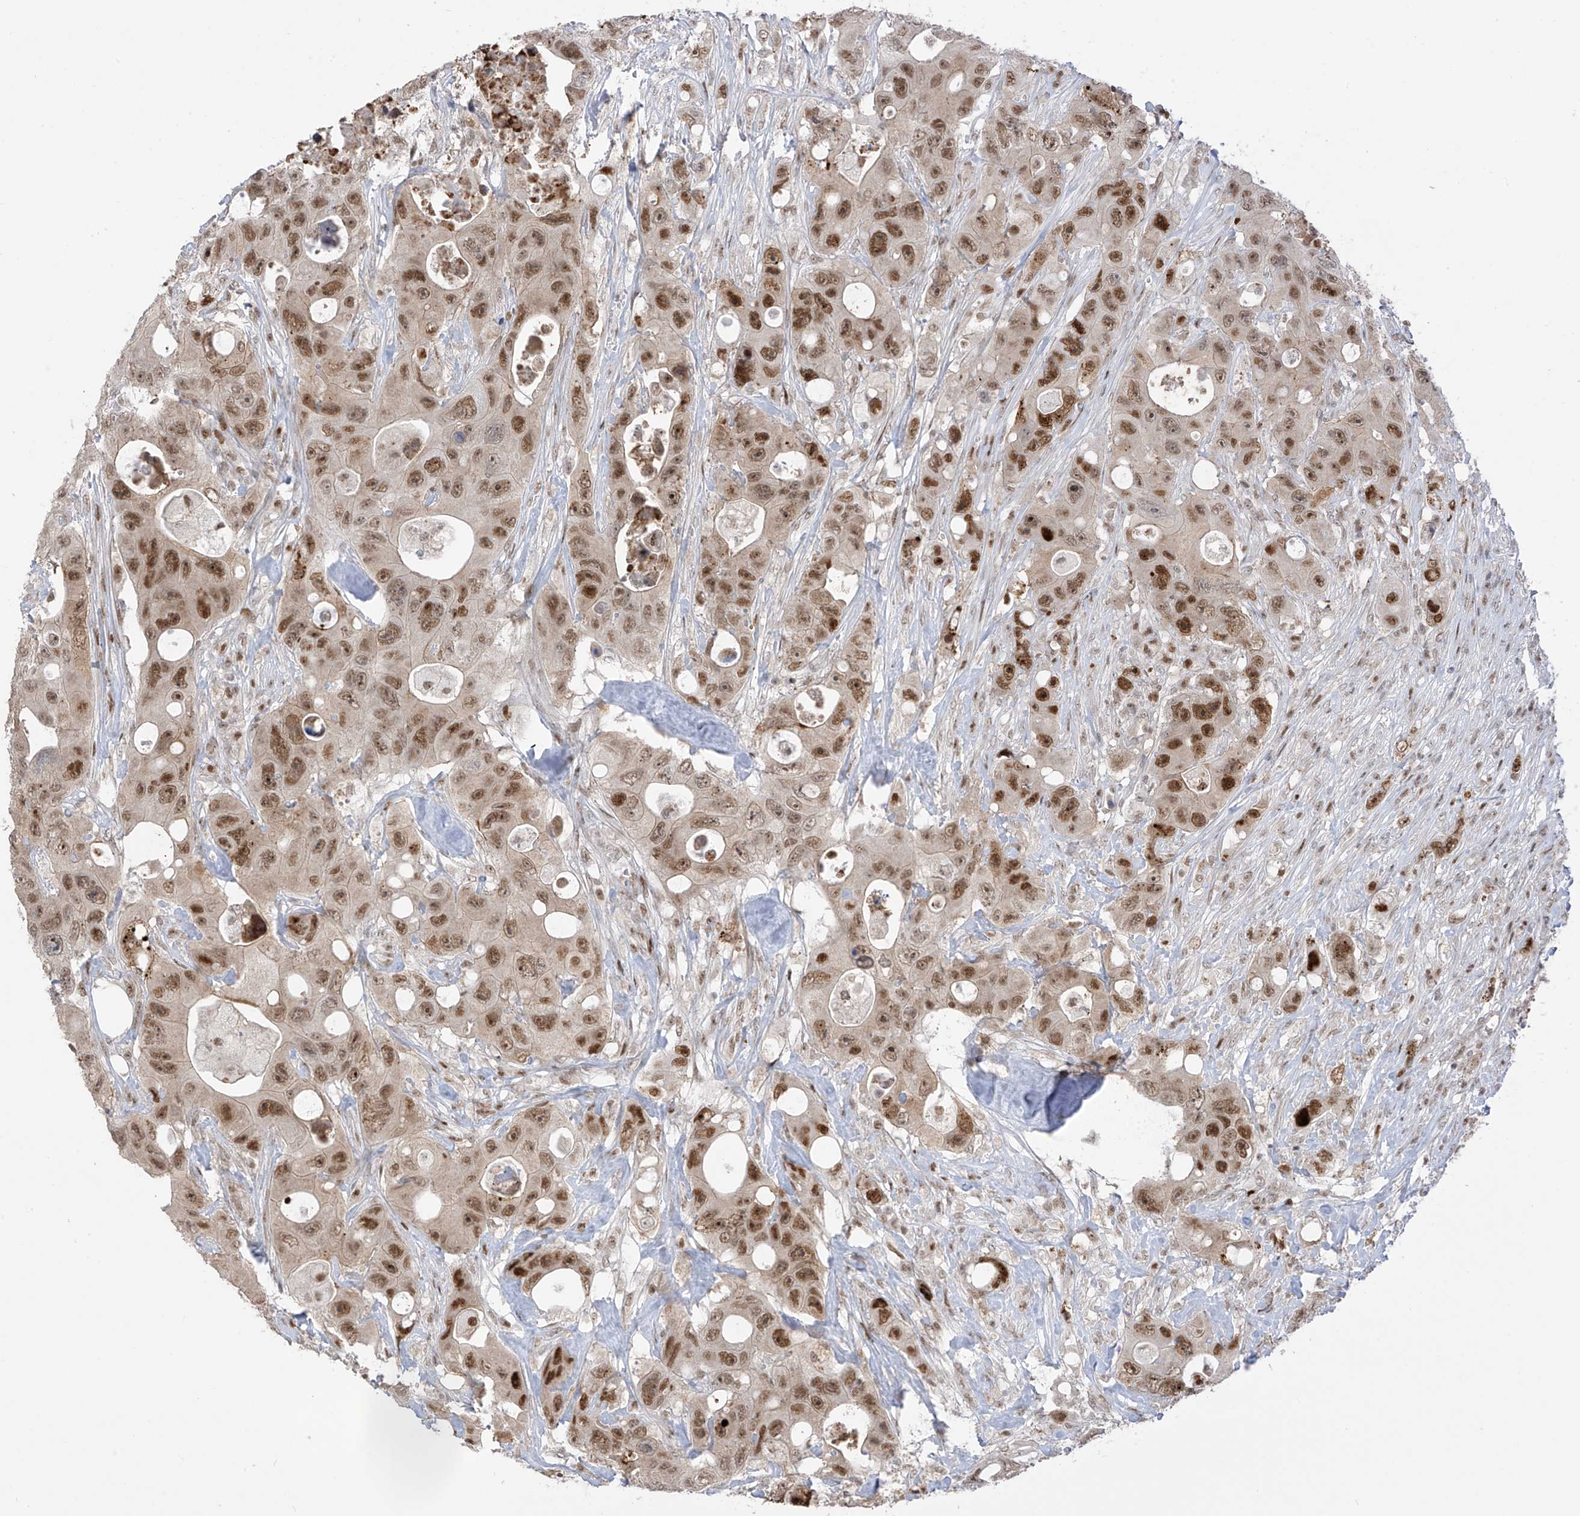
{"staining": {"intensity": "strong", "quantity": ">75%", "location": "nuclear"}, "tissue": "colorectal cancer", "cell_type": "Tumor cells", "image_type": "cancer", "snomed": [{"axis": "morphology", "description": "Adenocarcinoma, NOS"}, {"axis": "topography", "description": "Colon"}], "caption": "Colorectal adenocarcinoma stained for a protein (brown) reveals strong nuclear positive staining in approximately >75% of tumor cells.", "gene": "ZCWPW2", "patient": {"sex": "female", "age": 46}}